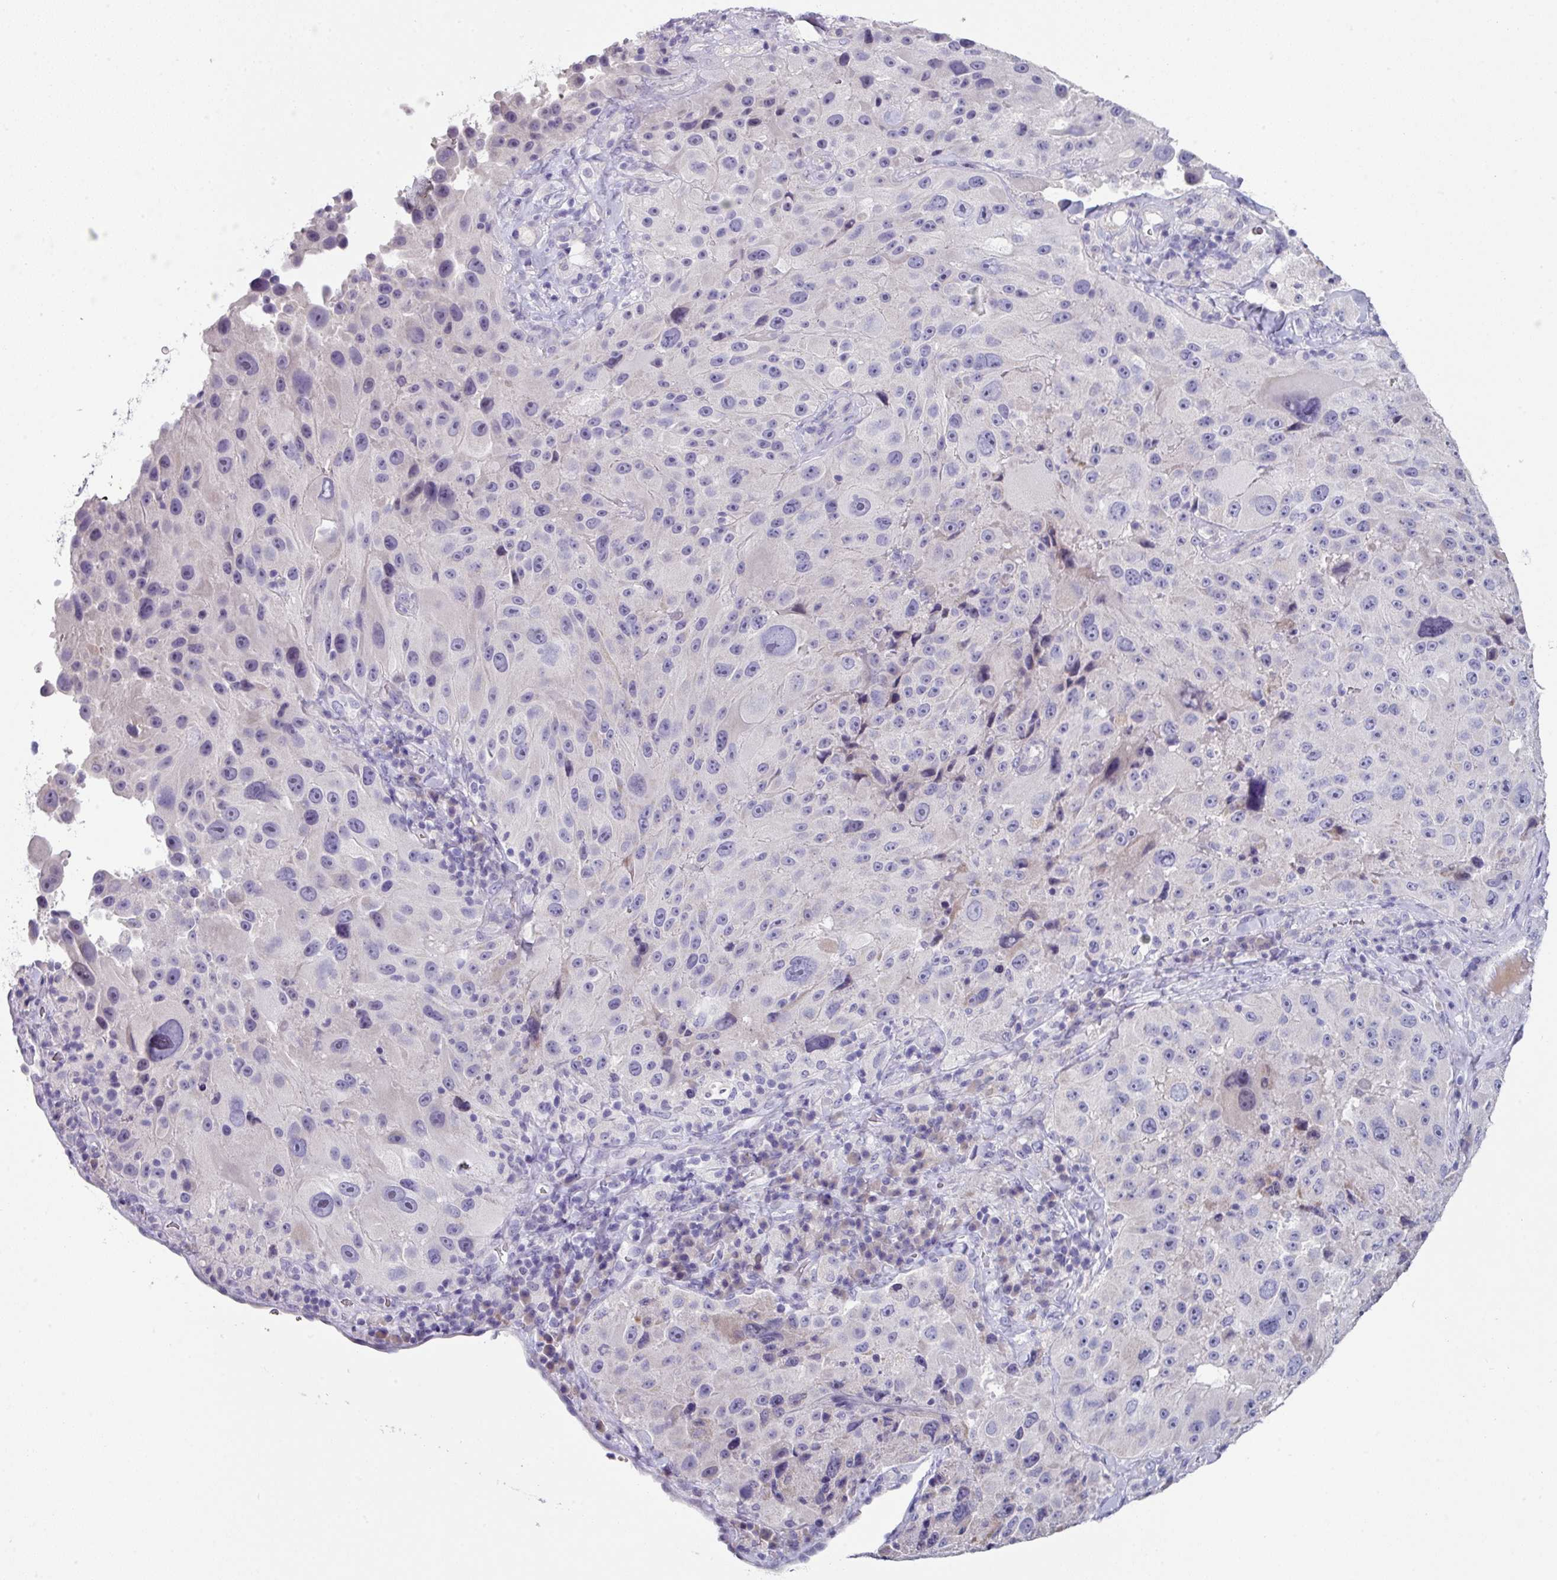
{"staining": {"intensity": "negative", "quantity": "none", "location": "none"}, "tissue": "melanoma", "cell_type": "Tumor cells", "image_type": "cancer", "snomed": [{"axis": "morphology", "description": "Malignant melanoma, Metastatic site"}, {"axis": "topography", "description": "Lymph node"}], "caption": "Protein analysis of malignant melanoma (metastatic site) exhibits no significant expression in tumor cells.", "gene": "DEFB115", "patient": {"sex": "male", "age": 62}}